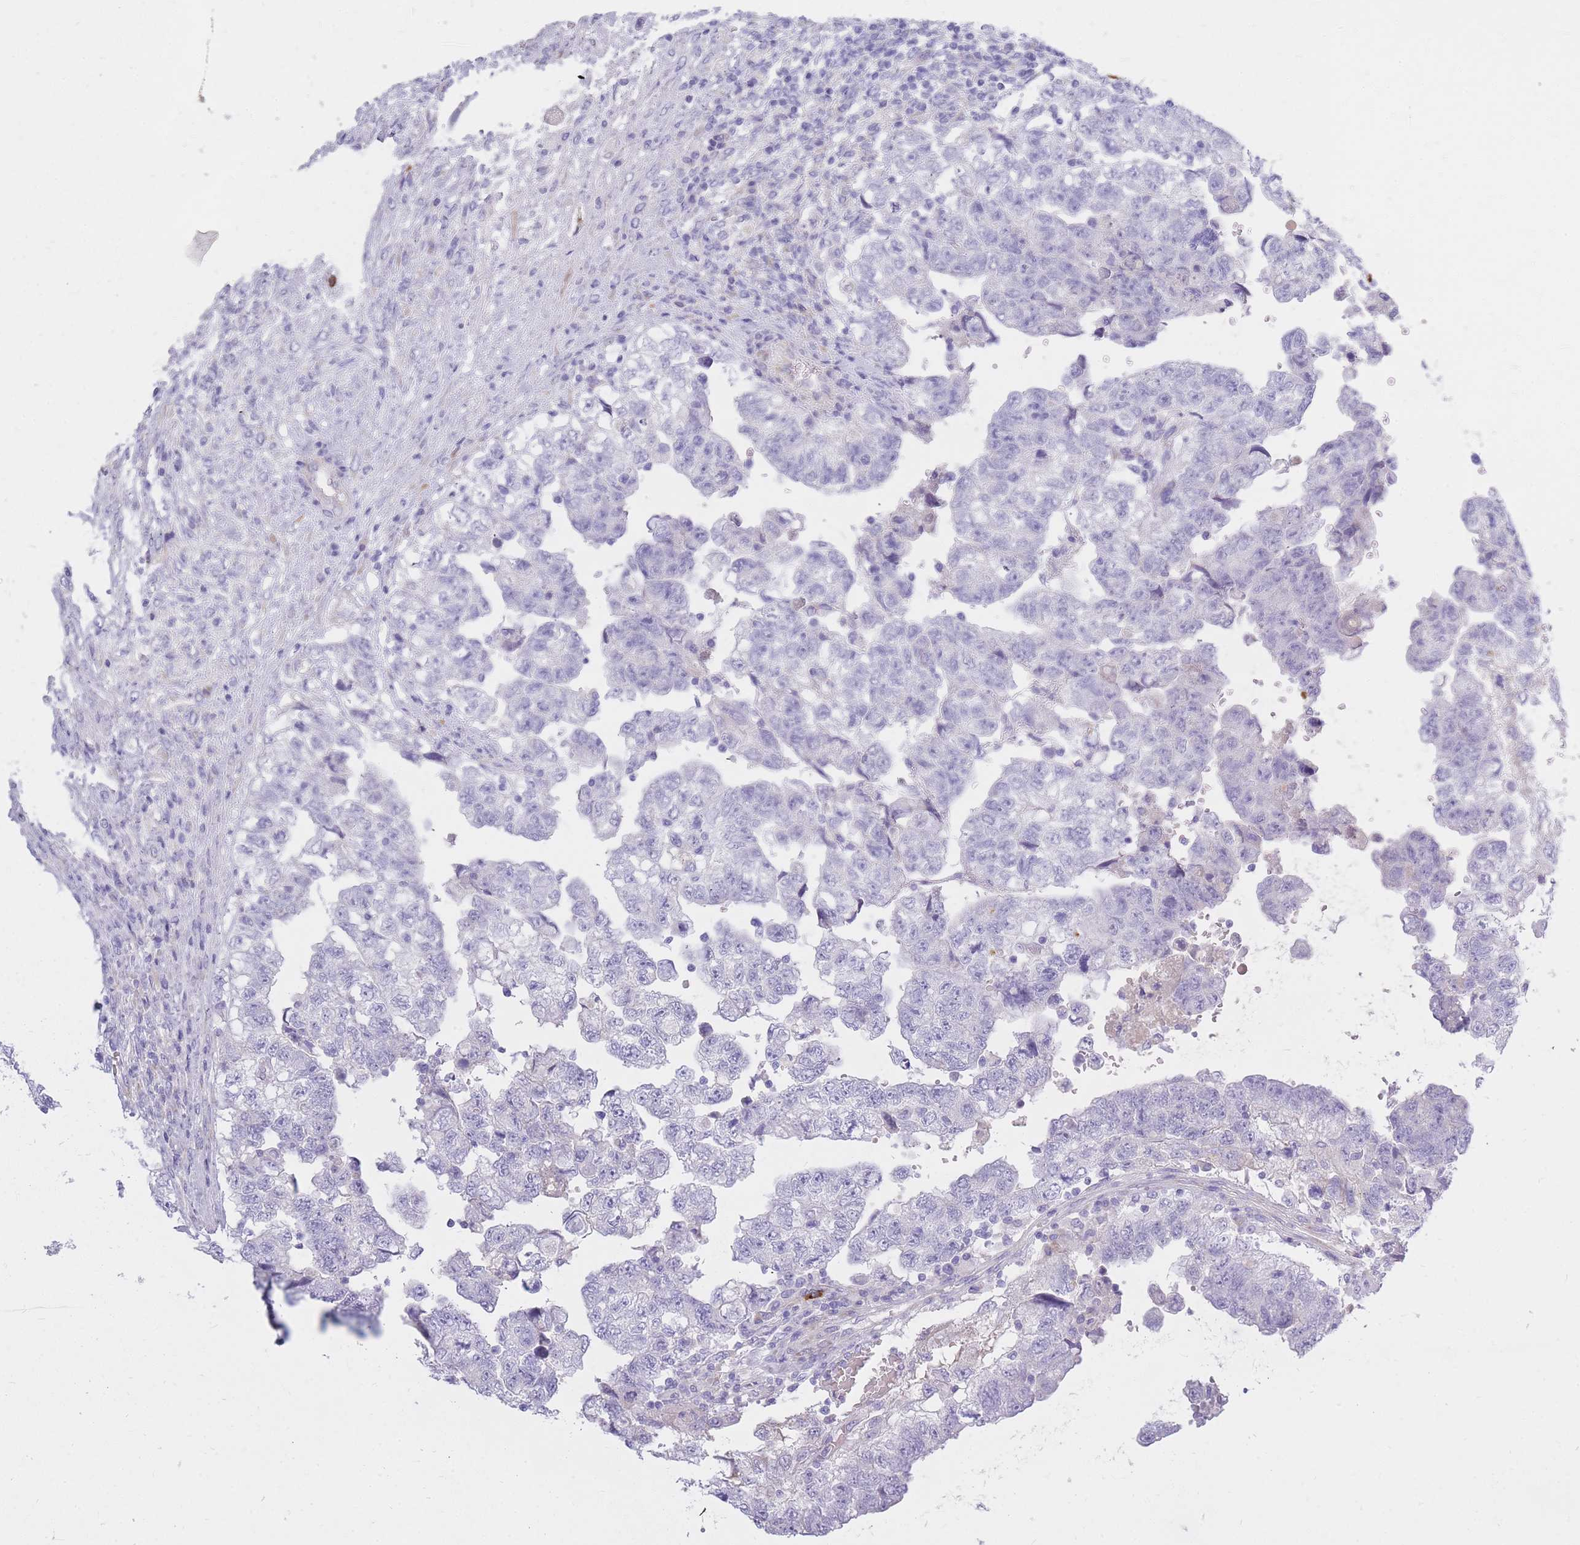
{"staining": {"intensity": "negative", "quantity": "none", "location": "none"}, "tissue": "testis cancer", "cell_type": "Tumor cells", "image_type": "cancer", "snomed": [{"axis": "morphology", "description": "Carcinoma, Embryonal, NOS"}, {"axis": "topography", "description": "Testis"}], "caption": "There is no significant staining in tumor cells of testis cancer (embryonal carcinoma).", "gene": "TPSD1", "patient": {"sex": "male", "age": 36}}